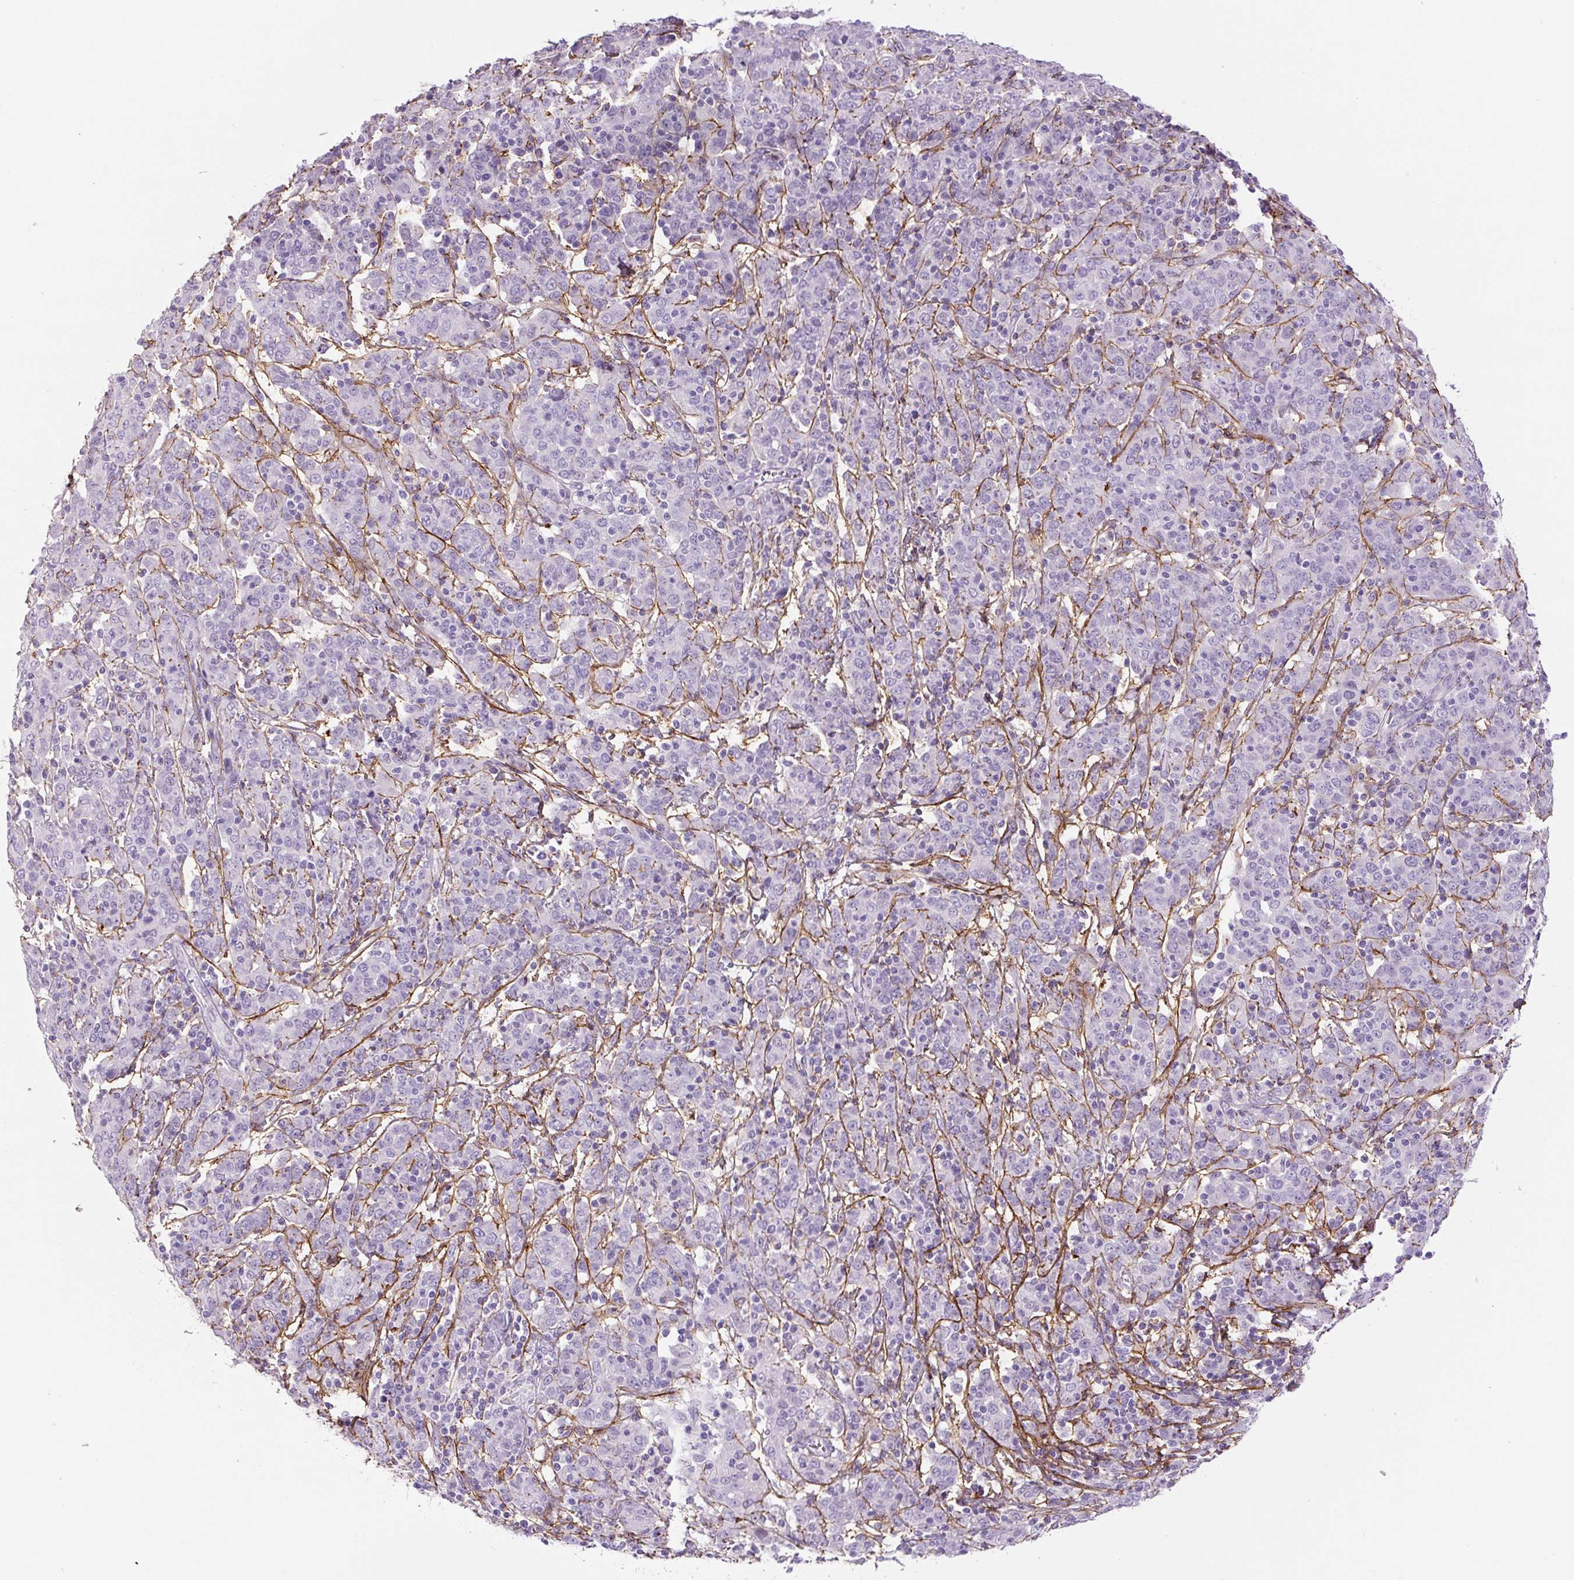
{"staining": {"intensity": "negative", "quantity": "none", "location": "none"}, "tissue": "cervical cancer", "cell_type": "Tumor cells", "image_type": "cancer", "snomed": [{"axis": "morphology", "description": "Squamous cell carcinoma, NOS"}, {"axis": "topography", "description": "Cervix"}], "caption": "The photomicrograph demonstrates no significant staining in tumor cells of squamous cell carcinoma (cervical).", "gene": "FBN1", "patient": {"sex": "female", "age": 67}}